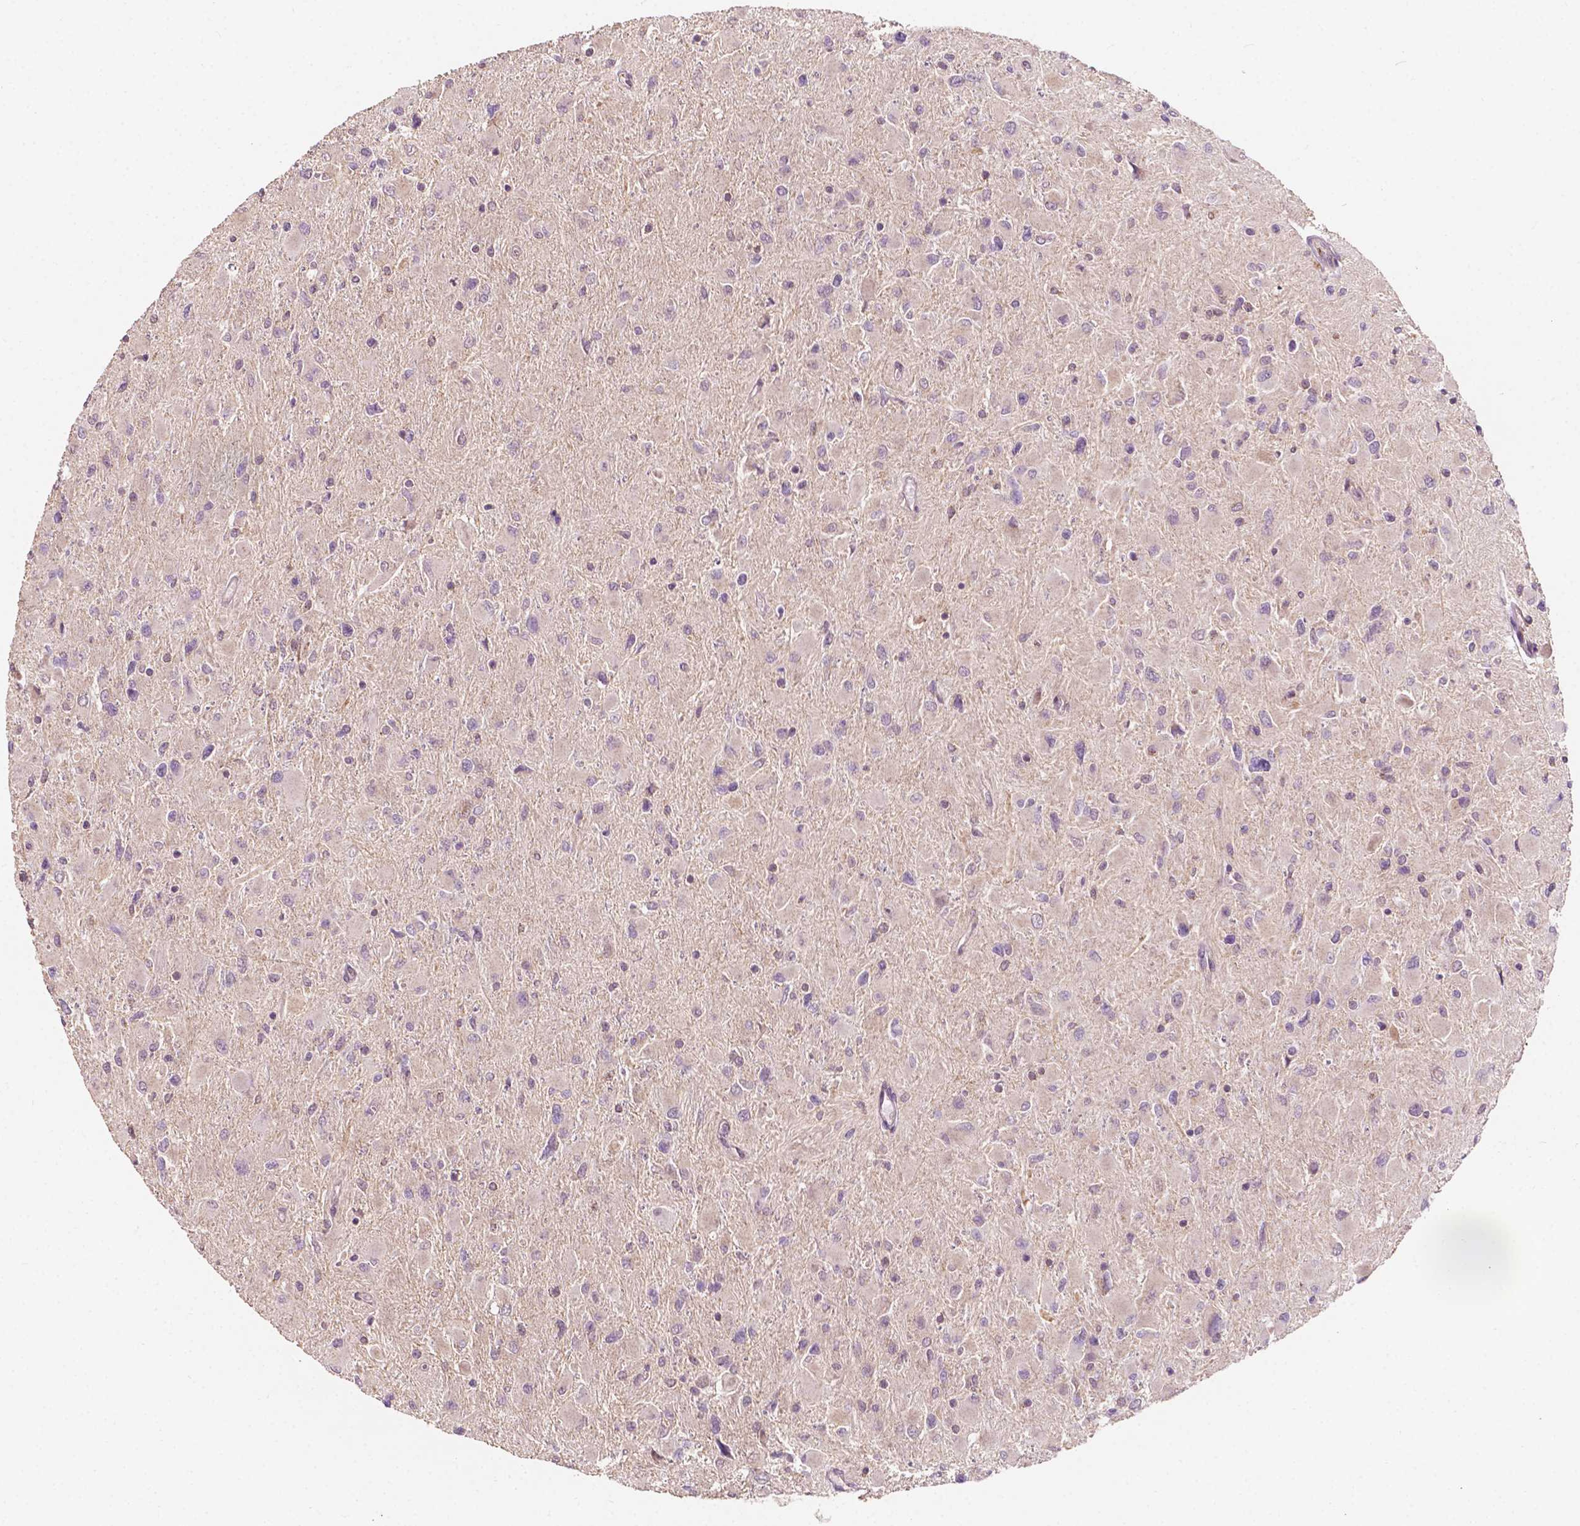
{"staining": {"intensity": "negative", "quantity": "none", "location": "none"}, "tissue": "glioma", "cell_type": "Tumor cells", "image_type": "cancer", "snomed": [{"axis": "morphology", "description": "Glioma, malignant, High grade"}, {"axis": "topography", "description": "Cerebral cortex"}], "caption": "The micrograph reveals no staining of tumor cells in malignant high-grade glioma.", "gene": "EBAG9", "patient": {"sex": "female", "age": 36}}